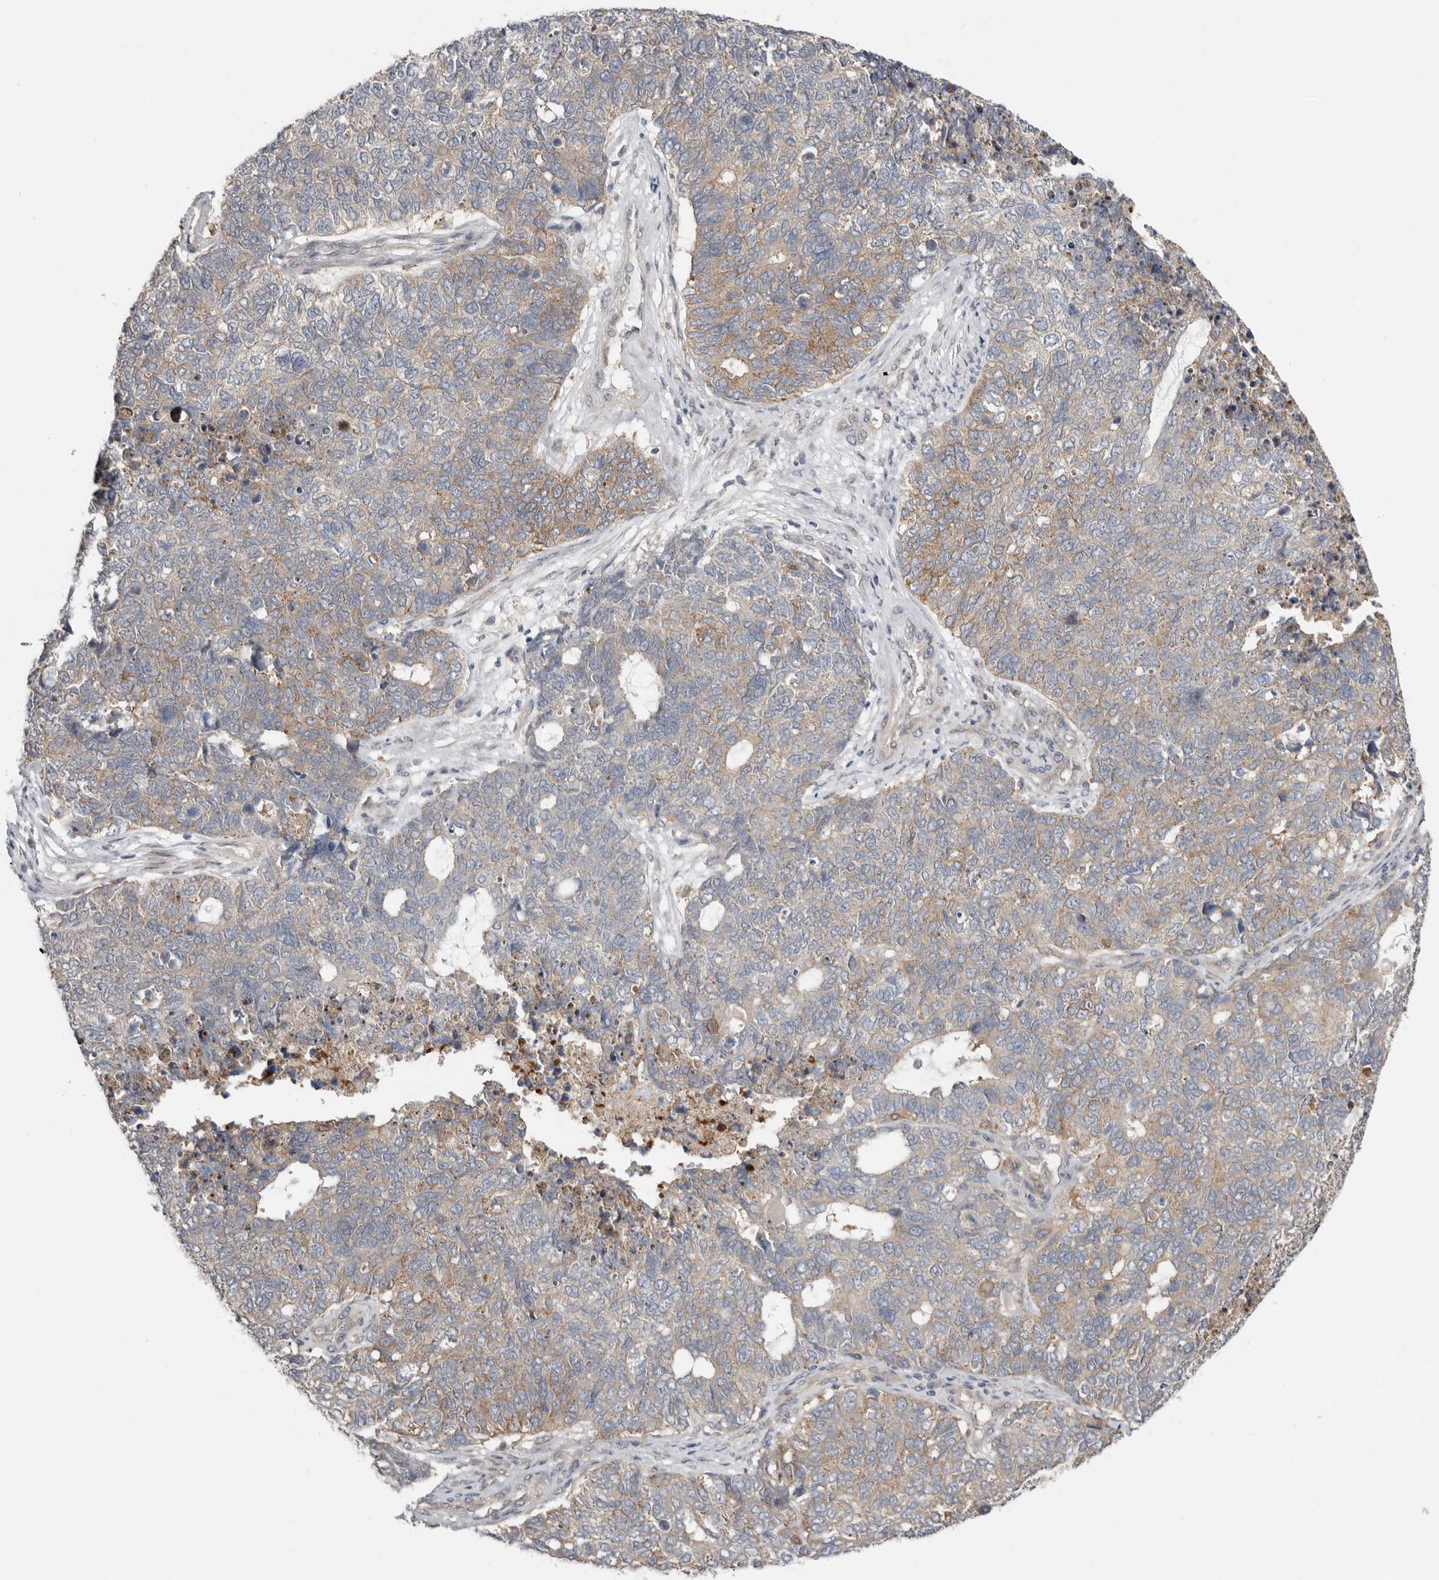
{"staining": {"intensity": "moderate", "quantity": "<25%", "location": "cytoplasmic/membranous"}, "tissue": "cervical cancer", "cell_type": "Tumor cells", "image_type": "cancer", "snomed": [{"axis": "morphology", "description": "Squamous cell carcinoma, NOS"}, {"axis": "topography", "description": "Cervix"}], "caption": "This is an image of immunohistochemistry staining of cervical cancer, which shows moderate staining in the cytoplasmic/membranous of tumor cells.", "gene": "MSRB2", "patient": {"sex": "female", "age": 63}}